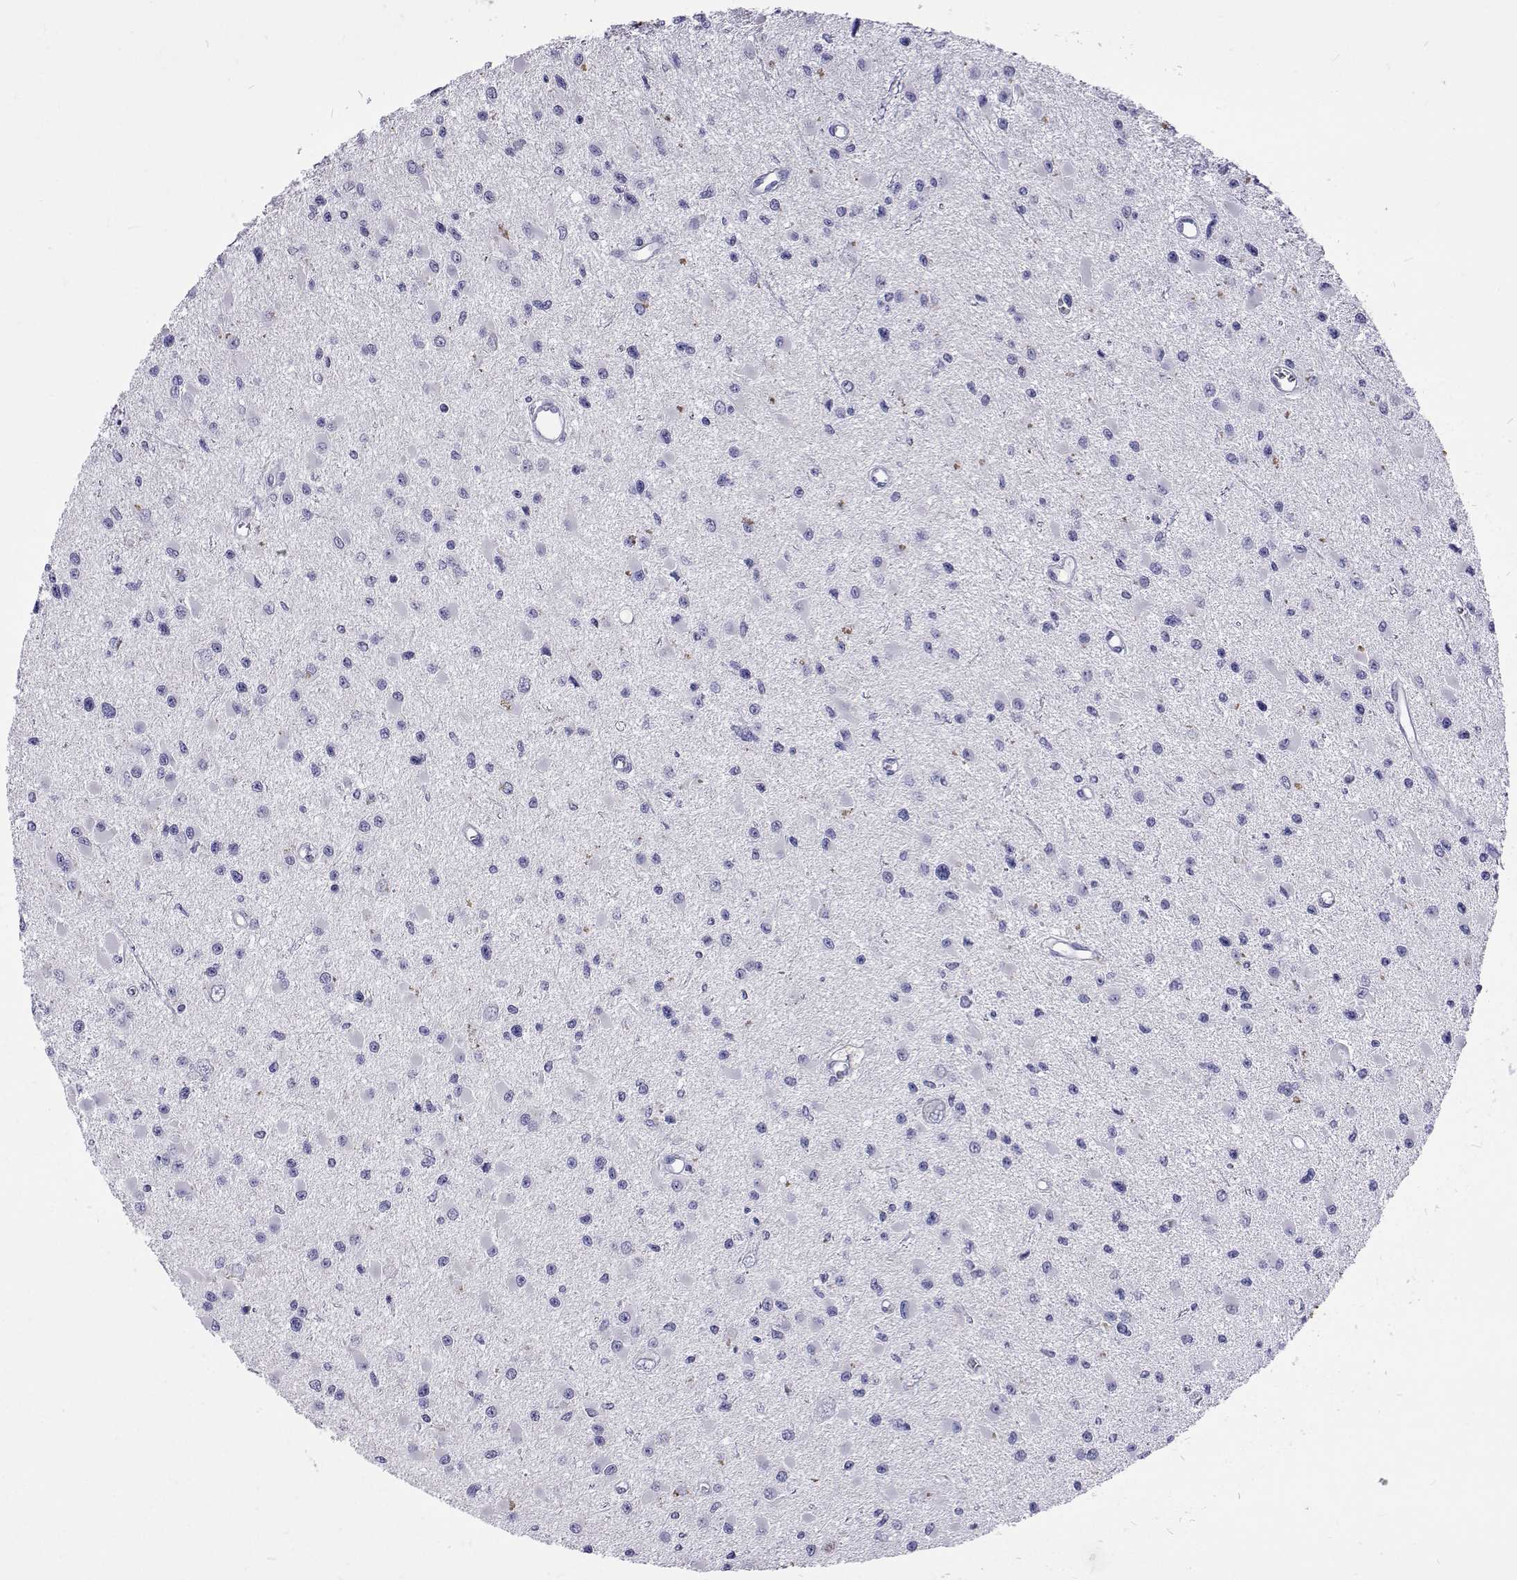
{"staining": {"intensity": "negative", "quantity": "none", "location": "none"}, "tissue": "glioma", "cell_type": "Tumor cells", "image_type": "cancer", "snomed": [{"axis": "morphology", "description": "Glioma, malignant, High grade"}, {"axis": "topography", "description": "Brain"}], "caption": "Photomicrograph shows no protein staining in tumor cells of glioma tissue.", "gene": "UMODL1", "patient": {"sex": "male", "age": 54}}